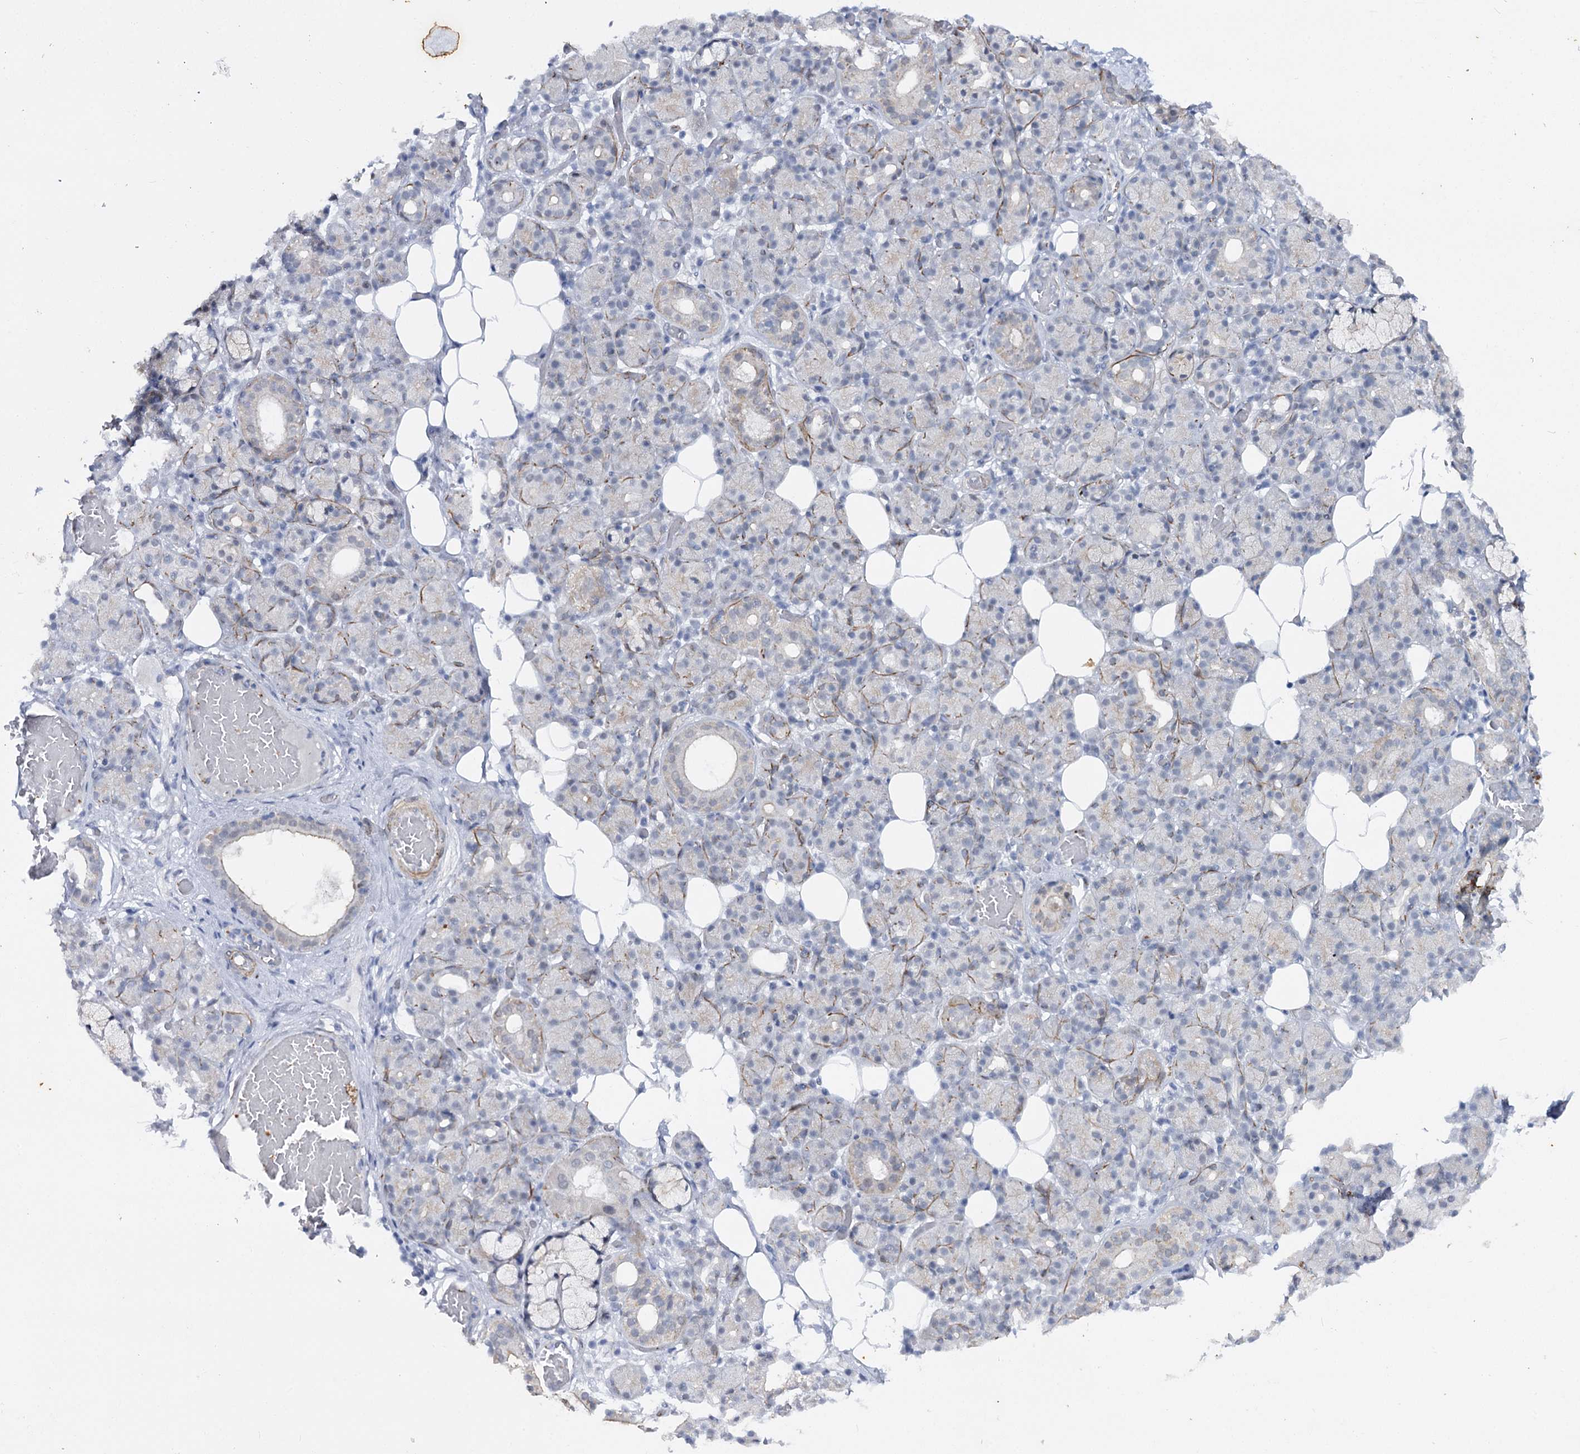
{"staining": {"intensity": "negative", "quantity": "none", "location": "none"}, "tissue": "salivary gland", "cell_type": "Glandular cells", "image_type": "normal", "snomed": [{"axis": "morphology", "description": "Normal tissue, NOS"}, {"axis": "topography", "description": "Salivary gland"}], "caption": "DAB (3,3'-diaminobenzidine) immunohistochemical staining of benign human salivary gland displays no significant positivity in glandular cells. Nuclei are stained in blue.", "gene": "AGXT2", "patient": {"sex": "male", "age": 63}}